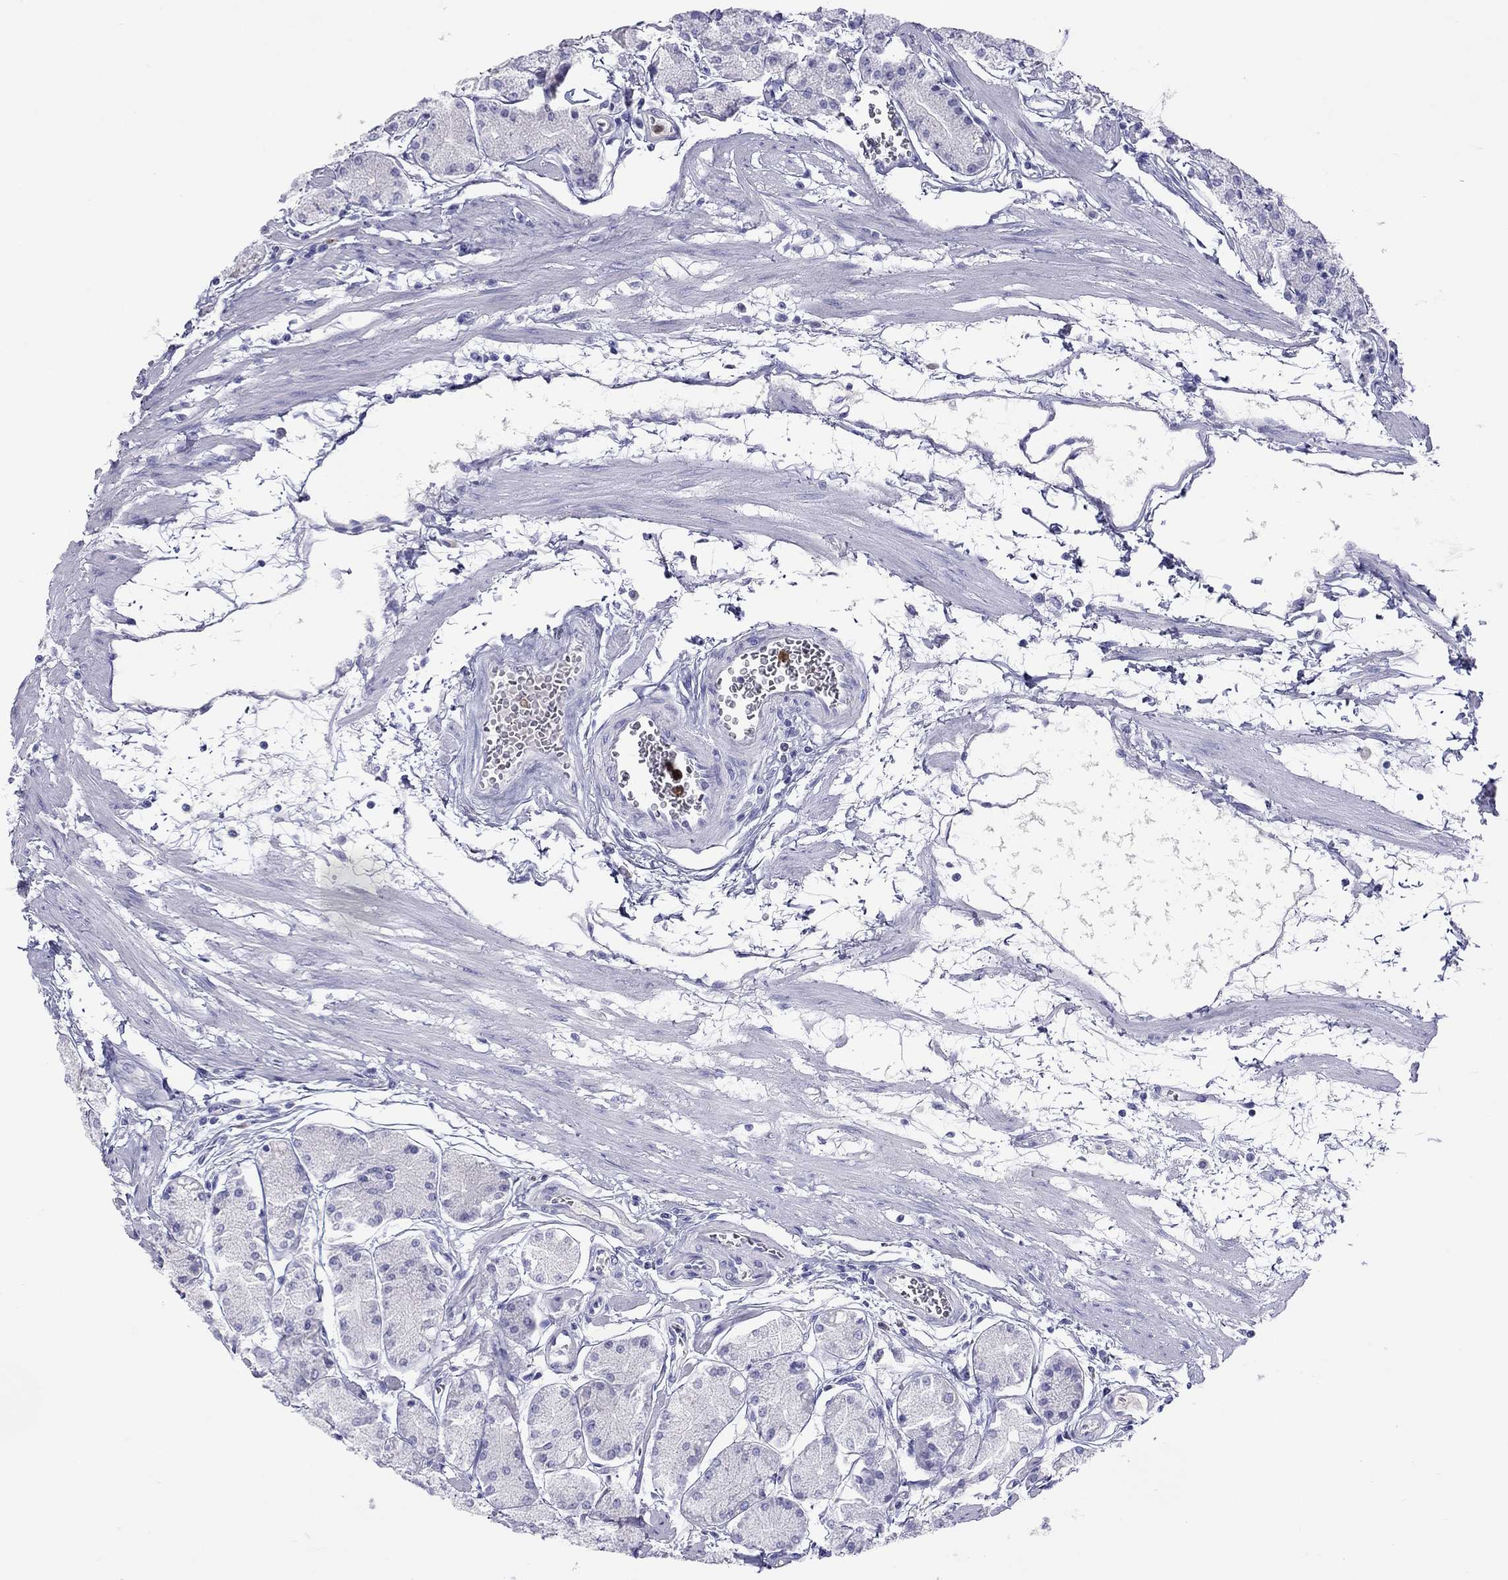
{"staining": {"intensity": "negative", "quantity": "none", "location": "none"}, "tissue": "stomach", "cell_type": "Glandular cells", "image_type": "normal", "snomed": [{"axis": "morphology", "description": "Normal tissue, NOS"}, {"axis": "topography", "description": "Stomach, upper"}], "caption": "Human stomach stained for a protein using immunohistochemistry (IHC) reveals no expression in glandular cells.", "gene": "SLAMF1", "patient": {"sex": "male", "age": 60}}